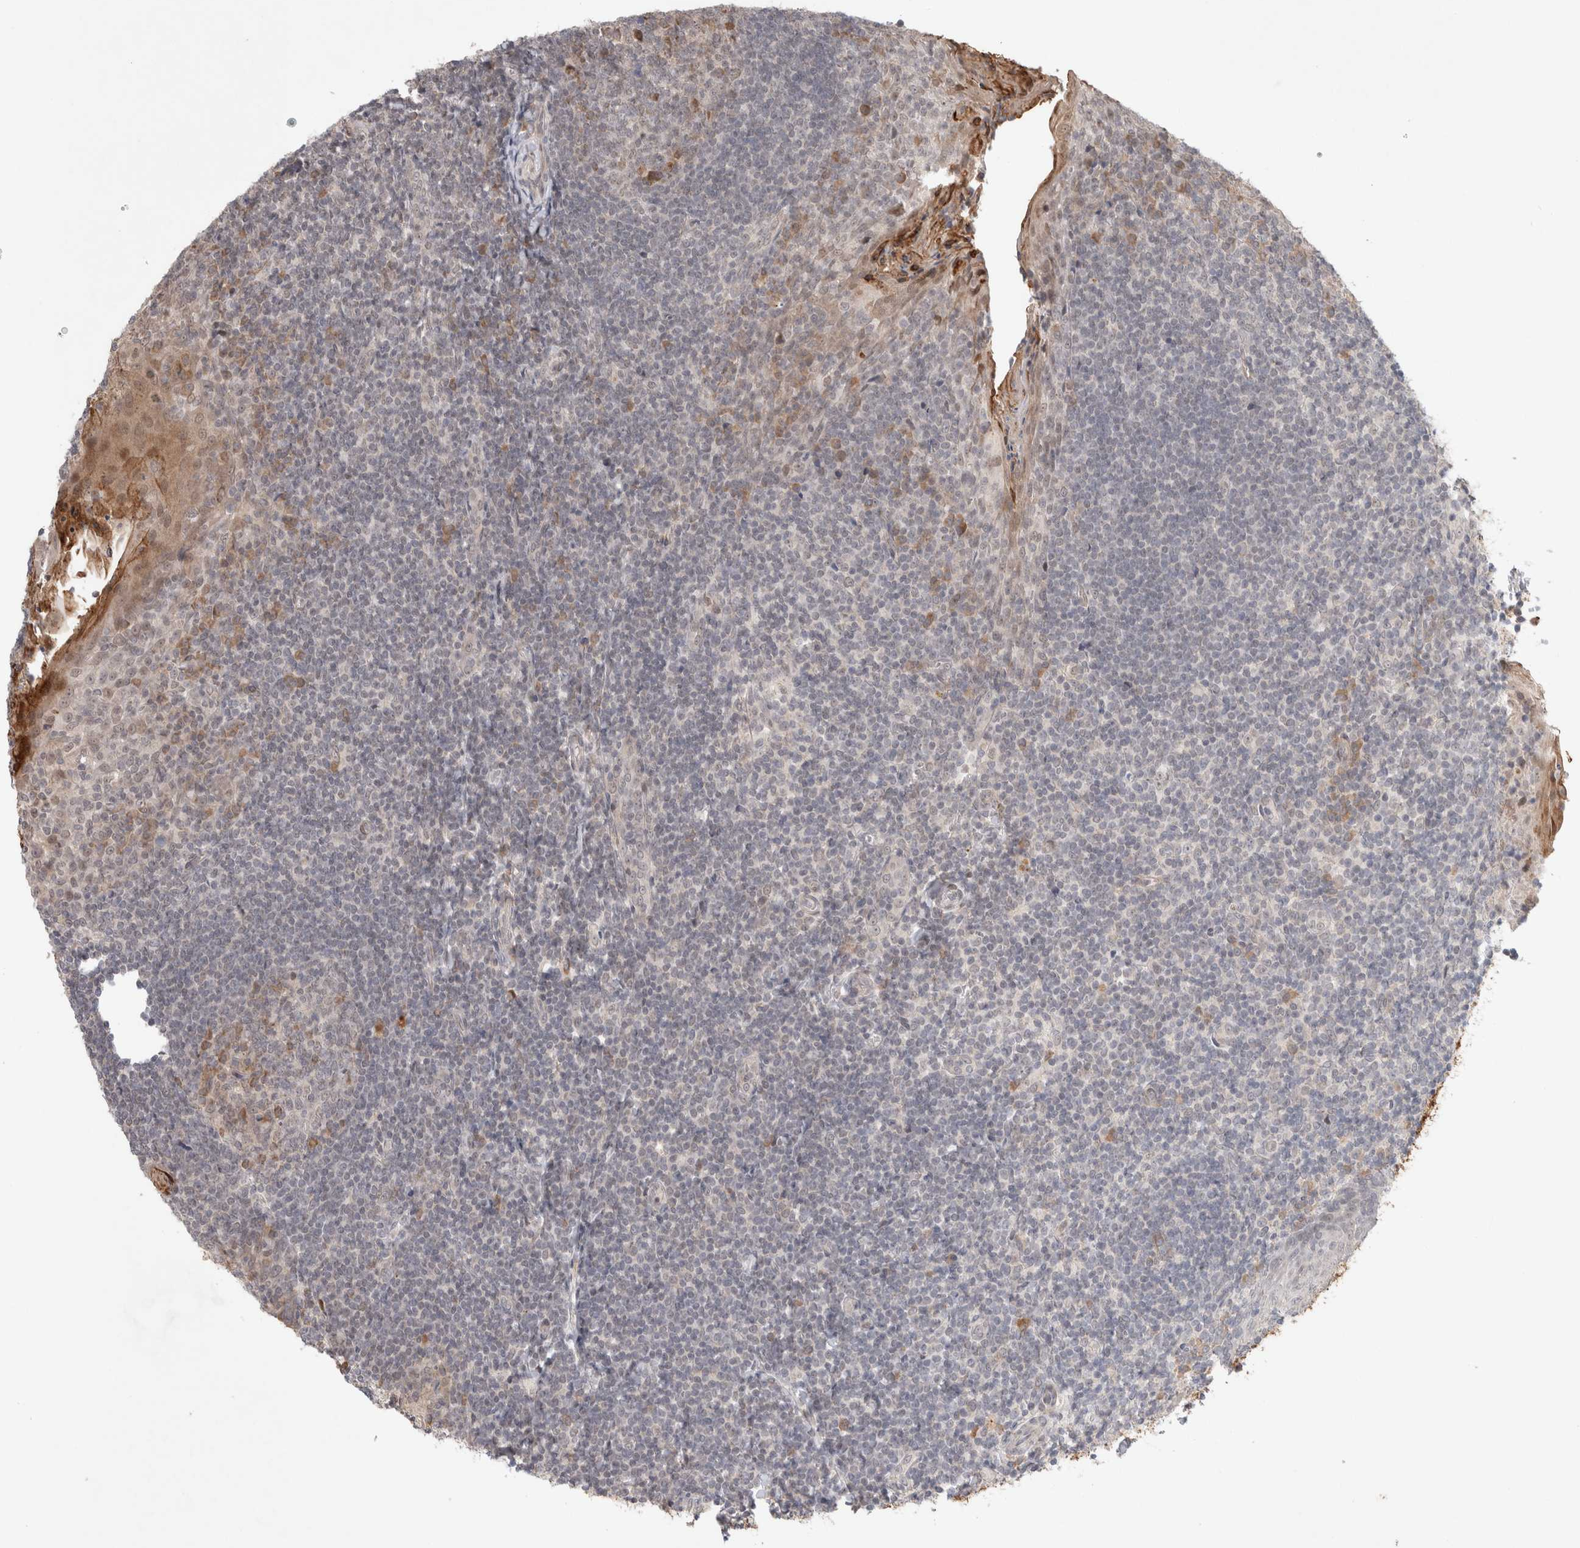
{"staining": {"intensity": "weak", "quantity": "<25%", "location": "nuclear"}, "tissue": "tonsil", "cell_type": "Germinal center cells", "image_type": "normal", "snomed": [{"axis": "morphology", "description": "Normal tissue, NOS"}, {"axis": "topography", "description": "Tonsil"}], "caption": "Germinal center cells show no significant positivity in benign tonsil.", "gene": "SYDE2", "patient": {"sex": "male", "age": 27}}